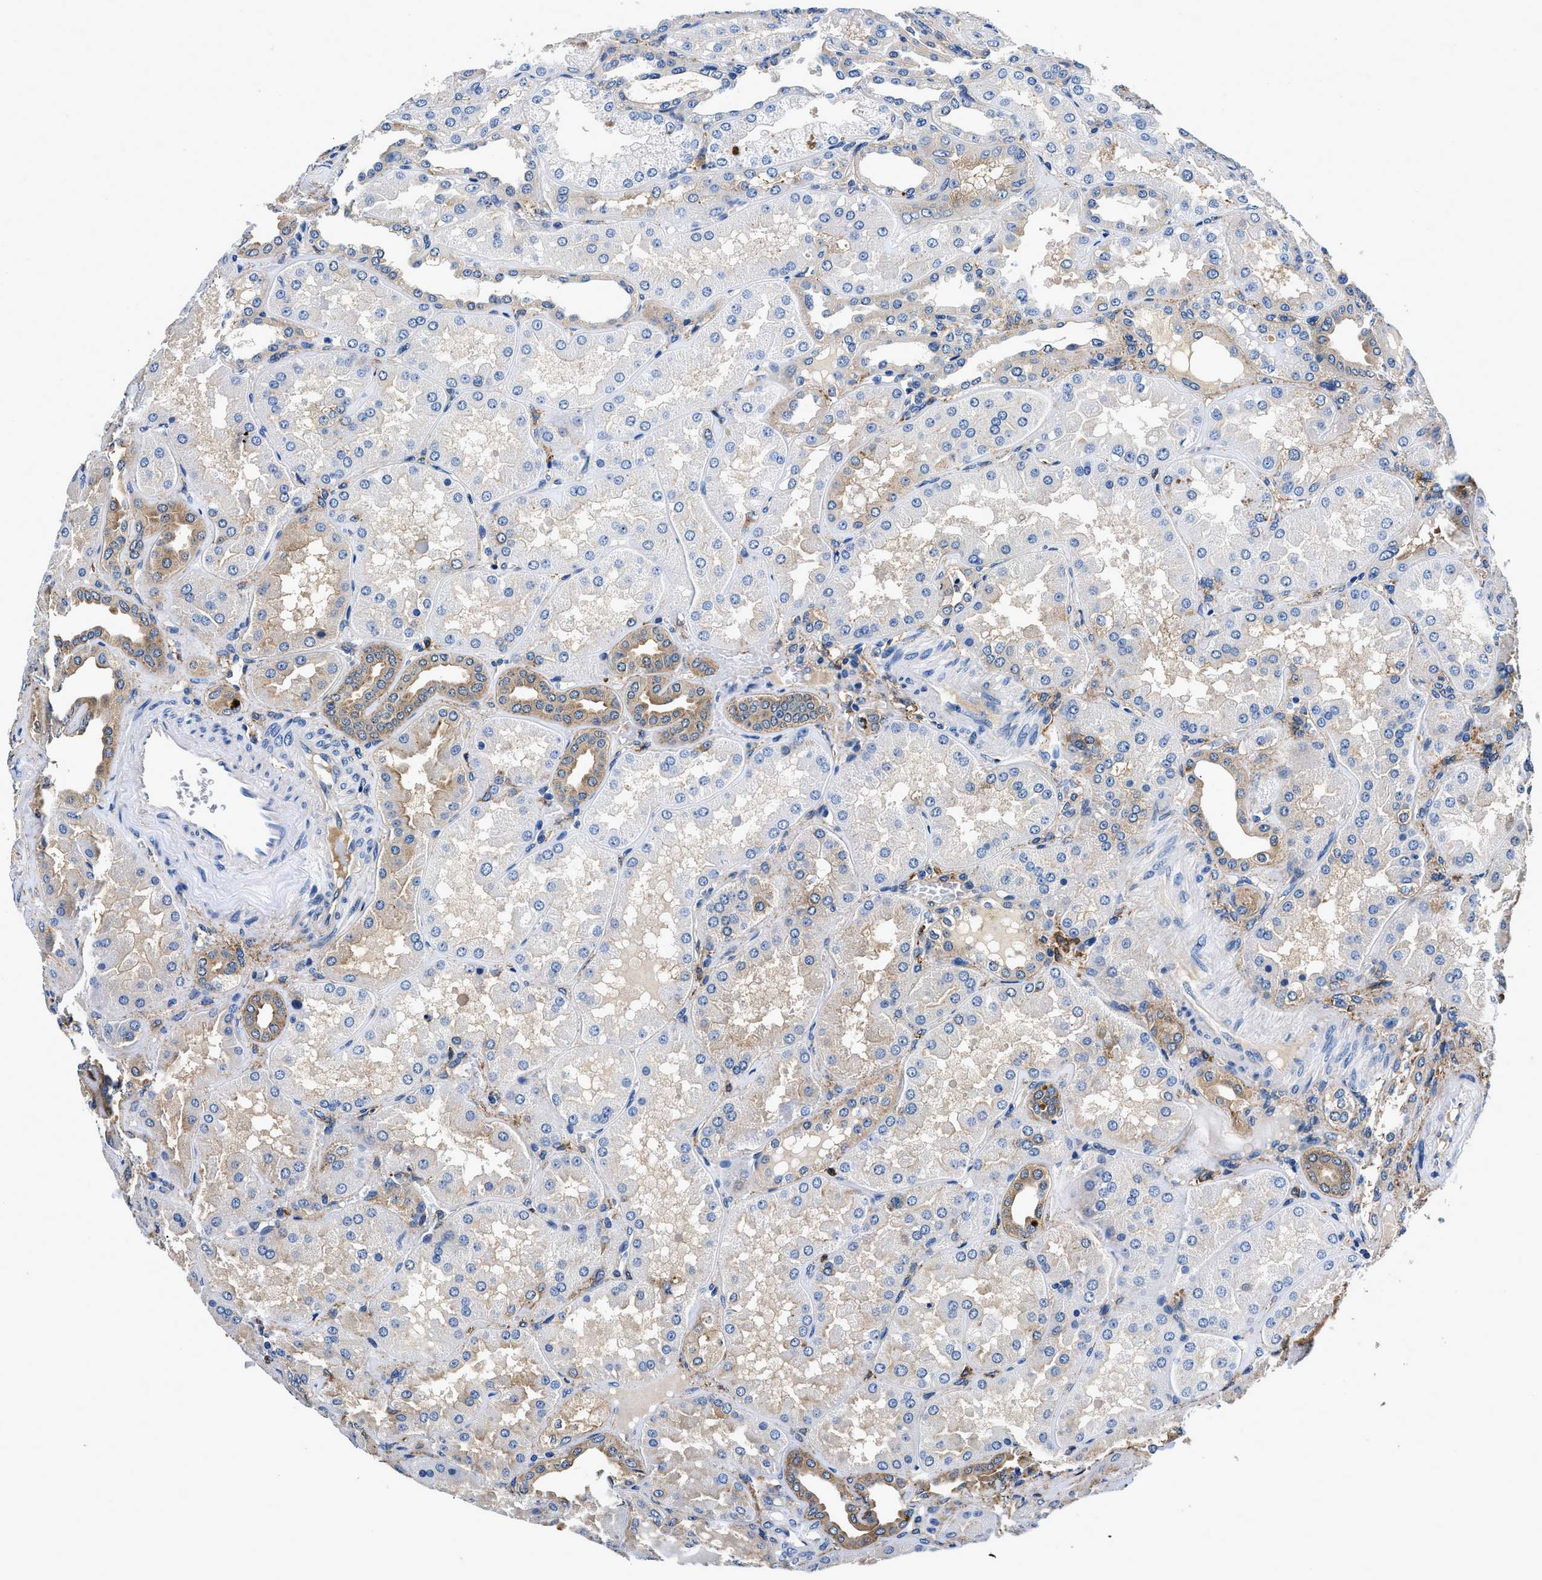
{"staining": {"intensity": "weak", "quantity": "<25%", "location": "cytoplasmic/membranous"}, "tissue": "kidney", "cell_type": "Cells in glomeruli", "image_type": "normal", "snomed": [{"axis": "morphology", "description": "Normal tissue, NOS"}, {"axis": "topography", "description": "Kidney"}], "caption": "Kidney was stained to show a protein in brown. There is no significant expression in cells in glomeruli. The staining was performed using DAB (3,3'-diaminobenzidine) to visualize the protein expression in brown, while the nuclei were stained in blue with hematoxylin (Magnification: 20x).", "gene": "ZFAND3", "patient": {"sex": "female", "age": 56}}